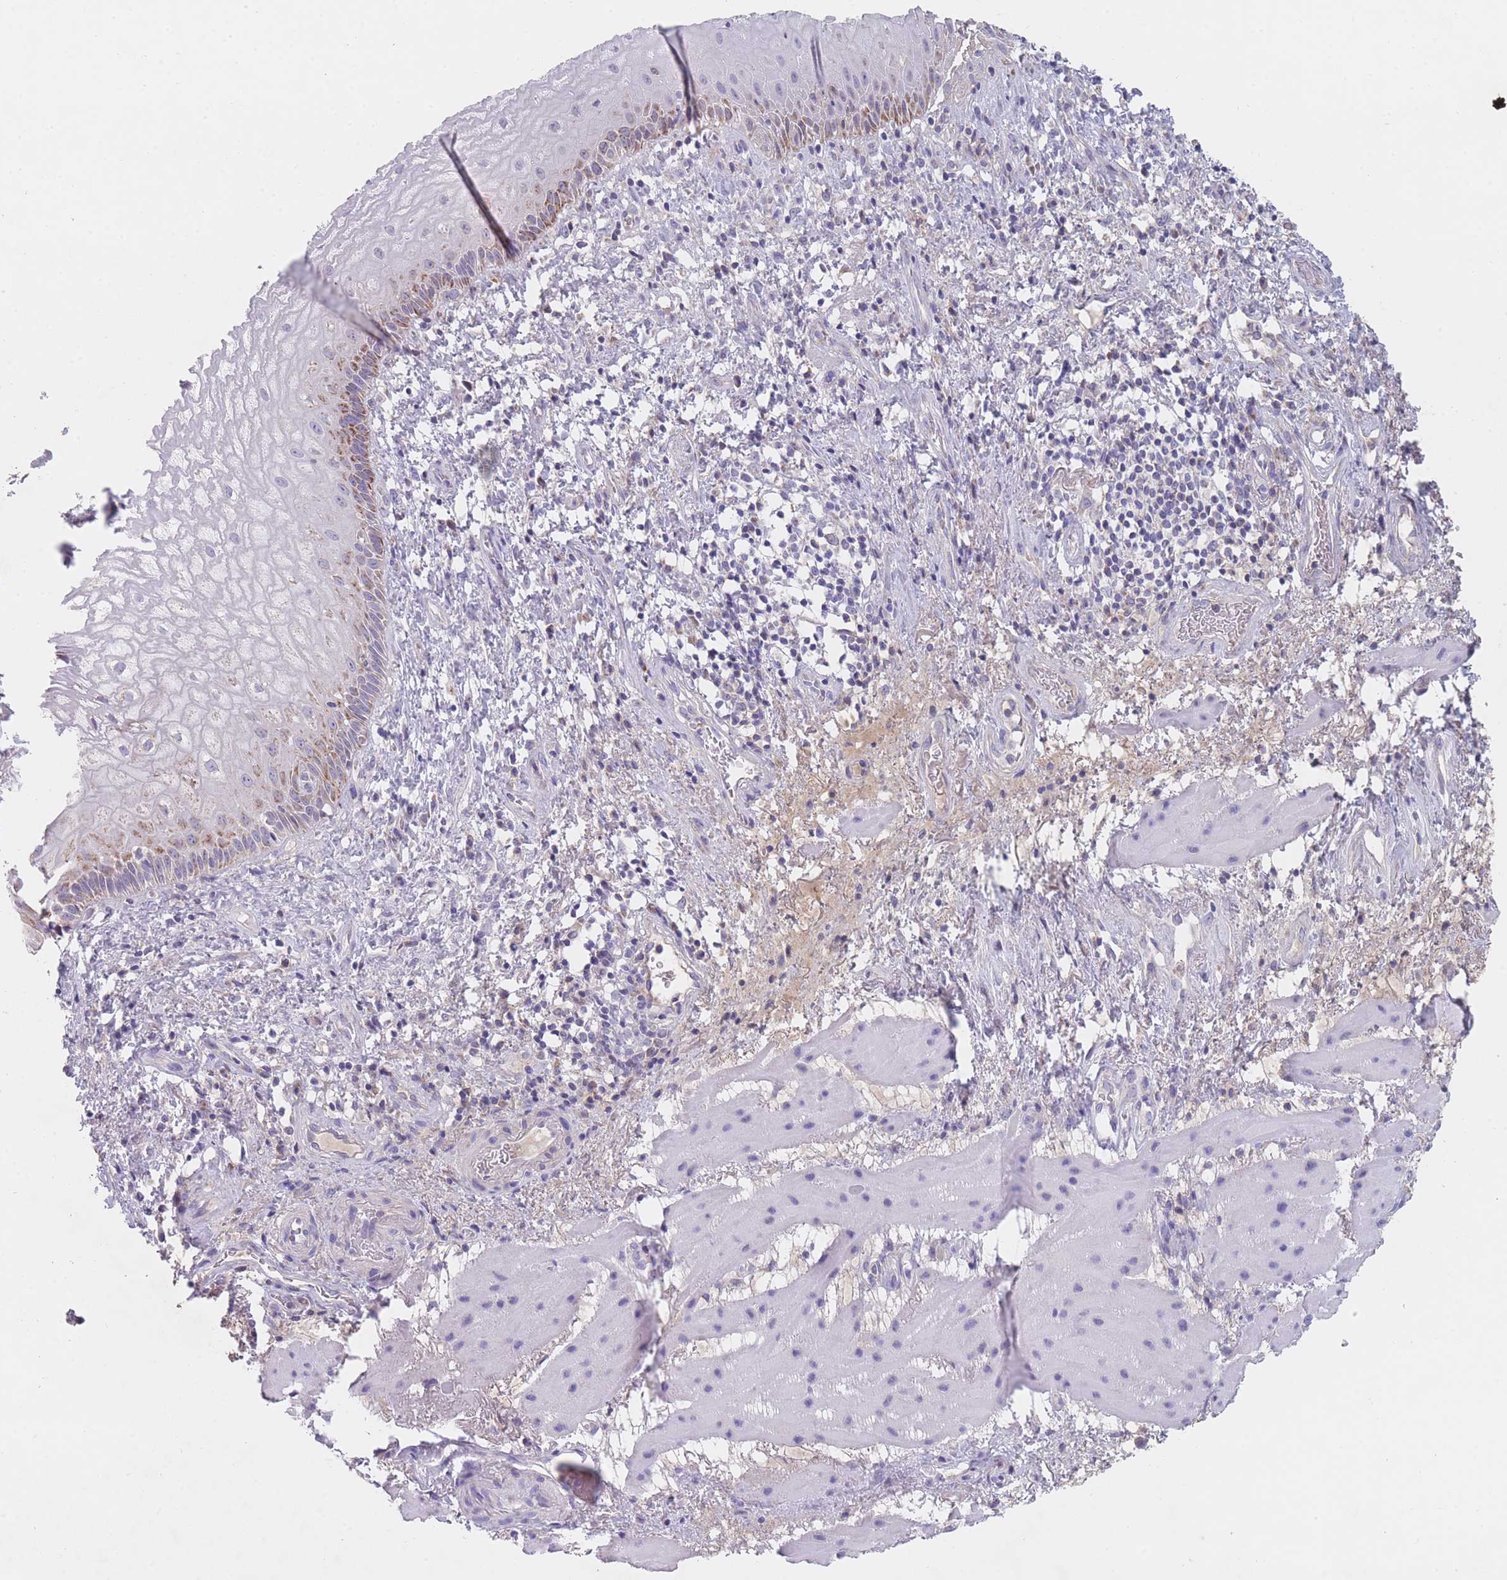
{"staining": {"intensity": "moderate", "quantity": "25%-75%", "location": "cytoplasmic/membranous"}, "tissue": "esophagus", "cell_type": "Squamous epithelial cells", "image_type": "normal", "snomed": [{"axis": "morphology", "description": "Normal tissue, NOS"}, {"axis": "topography", "description": "Esophagus"}], "caption": "The immunohistochemical stain highlights moderate cytoplasmic/membranous positivity in squamous epithelial cells of benign esophagus. The staining is performed using DAB brown chromogen to label protein expression. The nuclei are counter-stained blue using hematoxylin.", "gene": "MRPS14", "patient": {"sex": "female", "age": 75}}